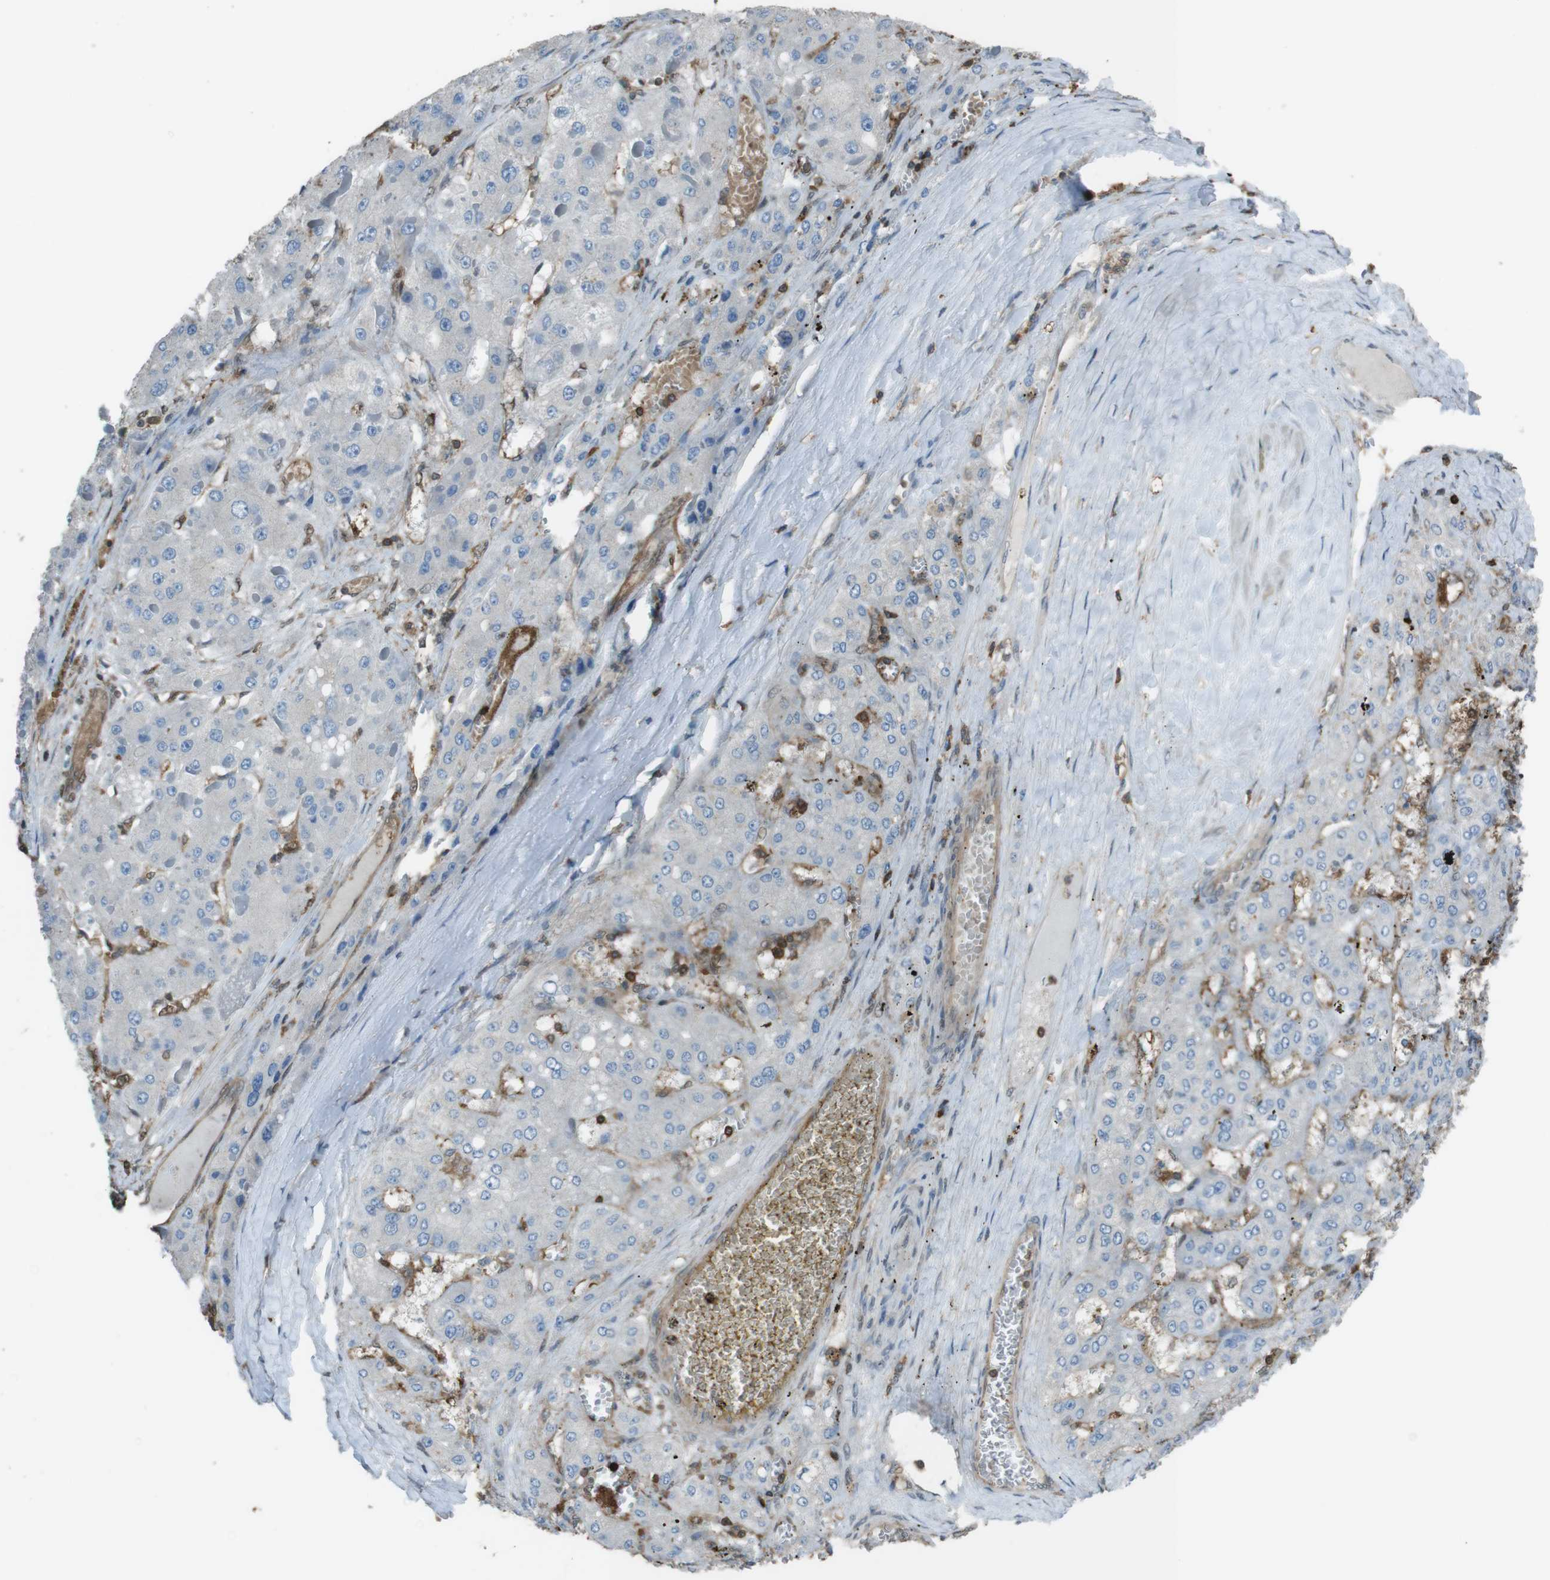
{"staining": {"intensity": "negative", "quantity": "none", "location": "none"}, "tissue": "liver cancer", "cell_type": "Tumor cells", "image_type": "cancer", "snomed": [{"axis": "morphology", "description": "Carcinoma, Hepatocellular, NOS"}, {"axis": "topography", "description": "Liver"}], "caption": "Immunohistochemical staining of human liver cancer (hepatocellular carcinoma) shows no significant staining in tumor cells.", "gene": "TWSG1", "patient": {"sex": "female", "age": 73}}